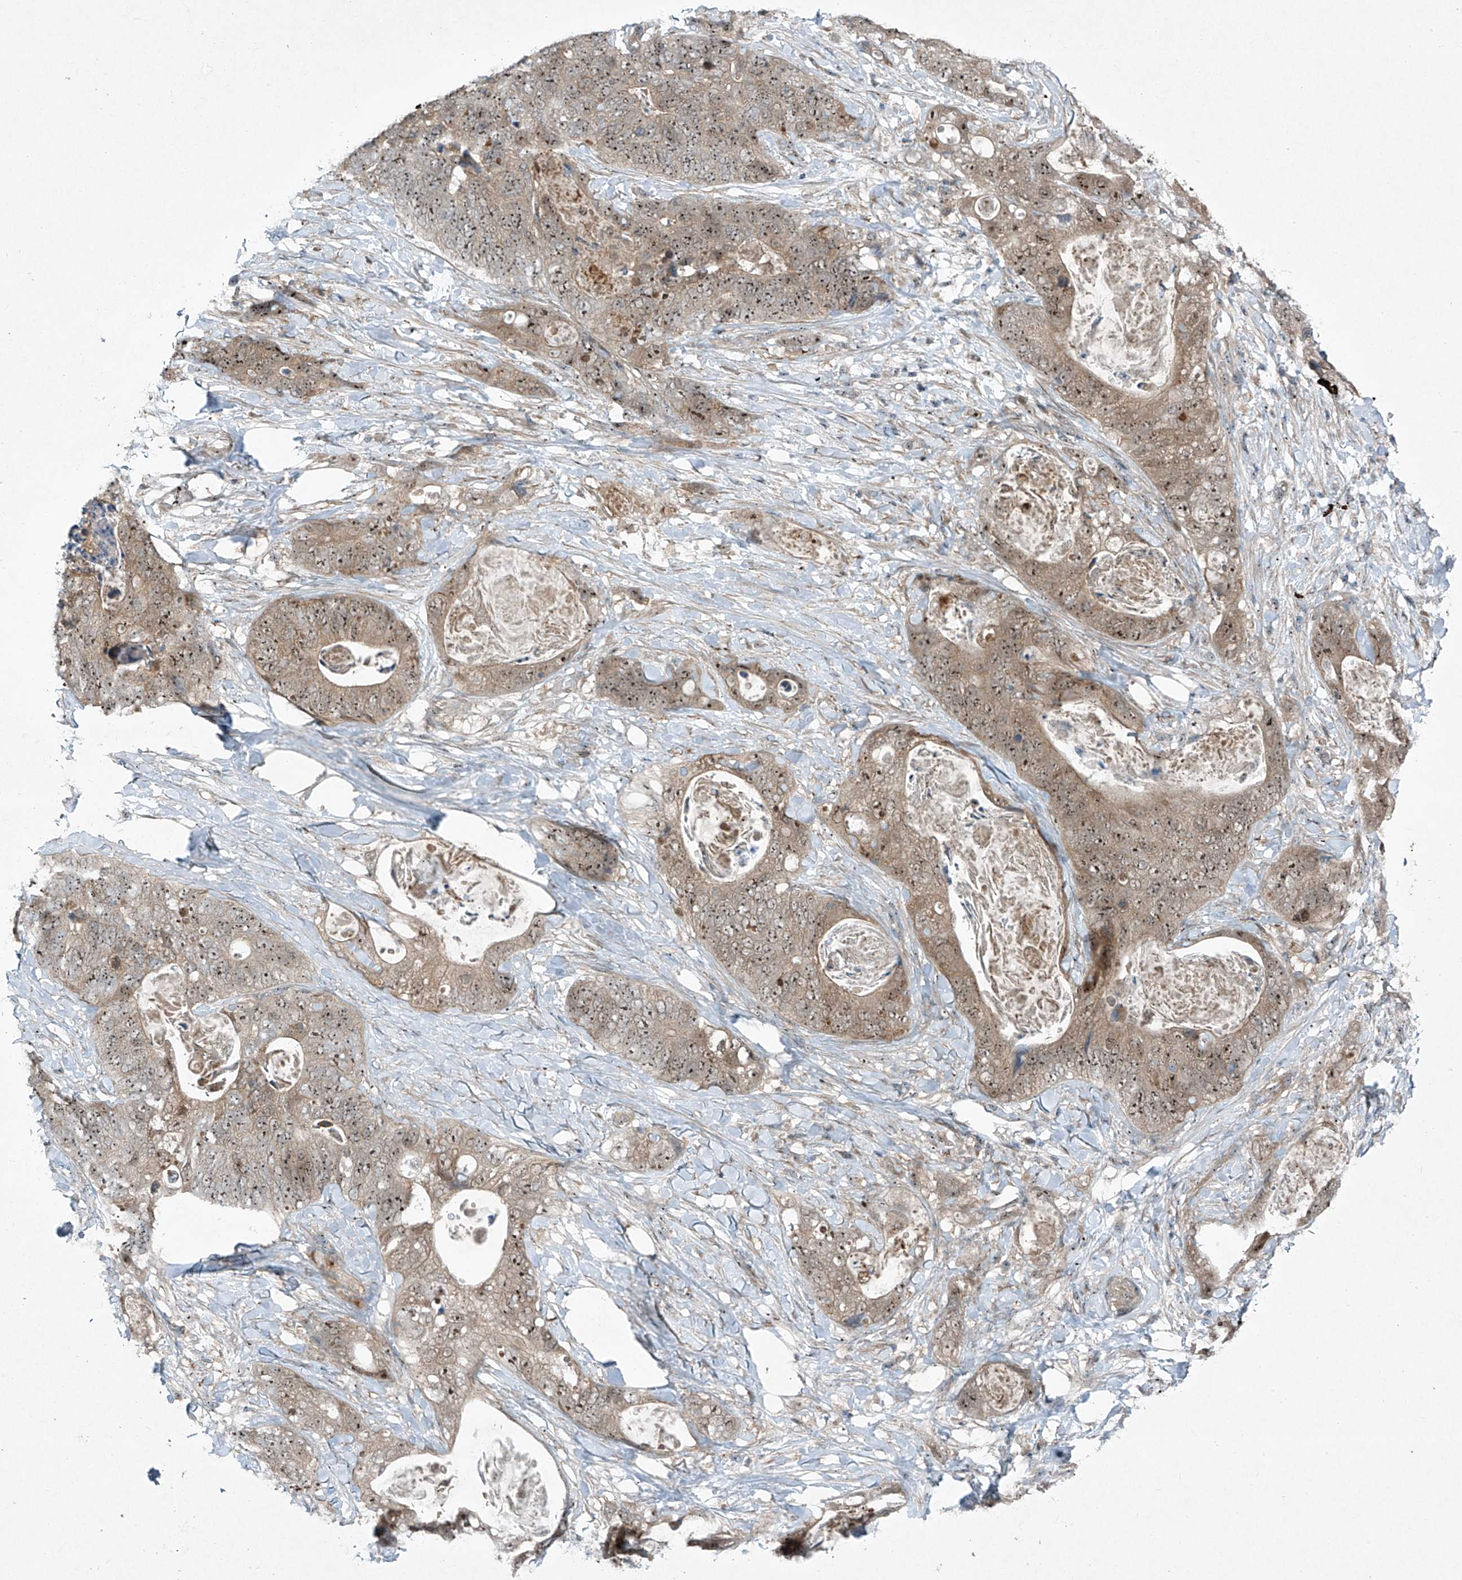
{"staining": {"intensity": "moderate", "quantity": ">75%", "location": "nuclear"}, "tissue": "stomach cancer", "cell_type": "Tumor cells", "image_type": "cancer", "snomed": [{"axis": "morphology", "description": "Adenocarcinoma, NOS"}, {"axis": "topography", "description": "Stomach"}], "caption": "An image showing moderate nuclear positivity in approximately >75% of tumor cells in adenocarcinoma (stomach), as visualized by brown immunohistochemical staining.", "gene": "PPCS", "patient": {"sex": "female", "age": 89}}